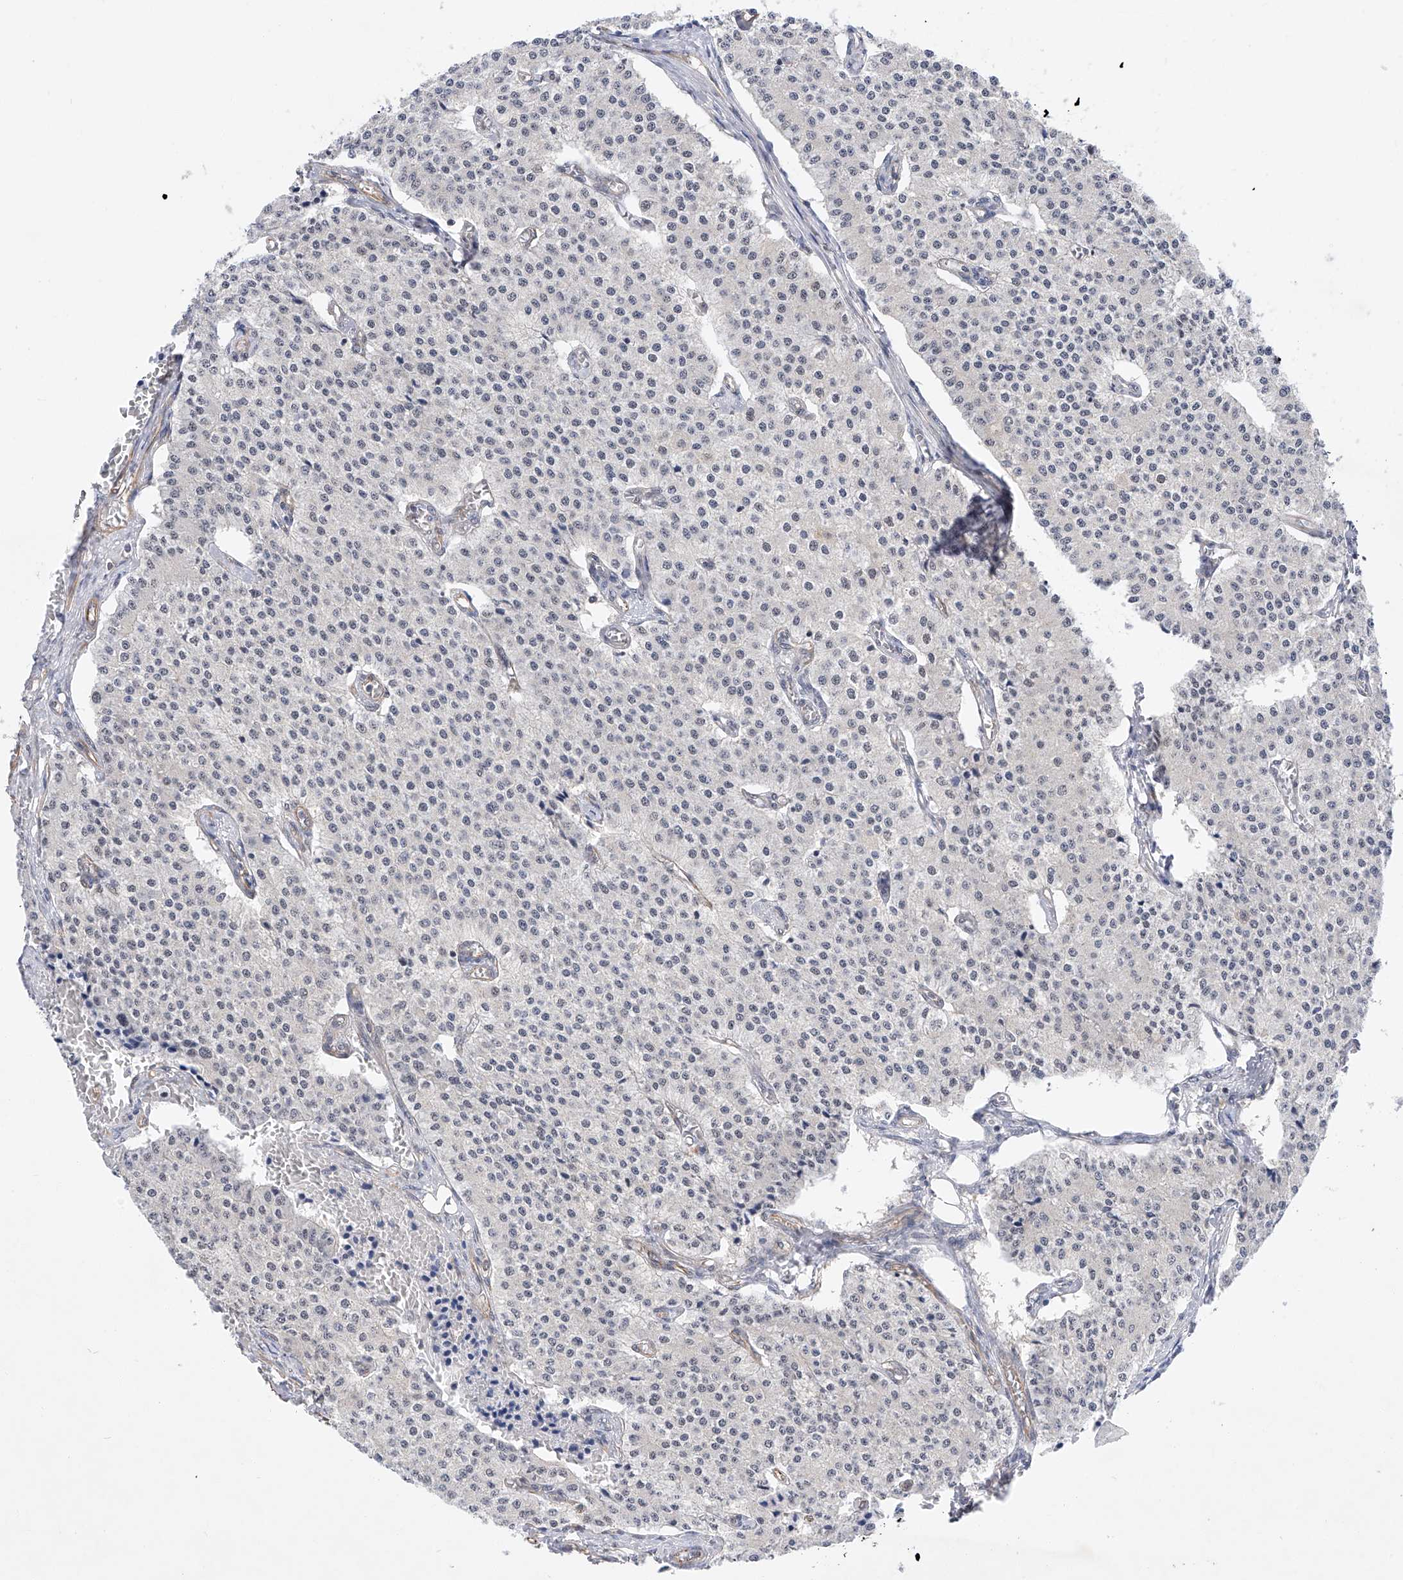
{"staining": {"intensity": "negative", "quantity": "none", "location": "none"}, "tissue": "carcinoid", "cell_type": "Tumor cells", "image_type": "cancer", "snomed": [{"axis": "morphology", "description": "Carcinoid, malignant, NOS"}, {"axis": "topography", "description": "Colon"}], "caption": "Malignant carcinoid was stained to show a protein in brown. There is no significant staining in tumor cells.", "gene": "AMD1", "patient": {"sex": "female", "age": 52}}